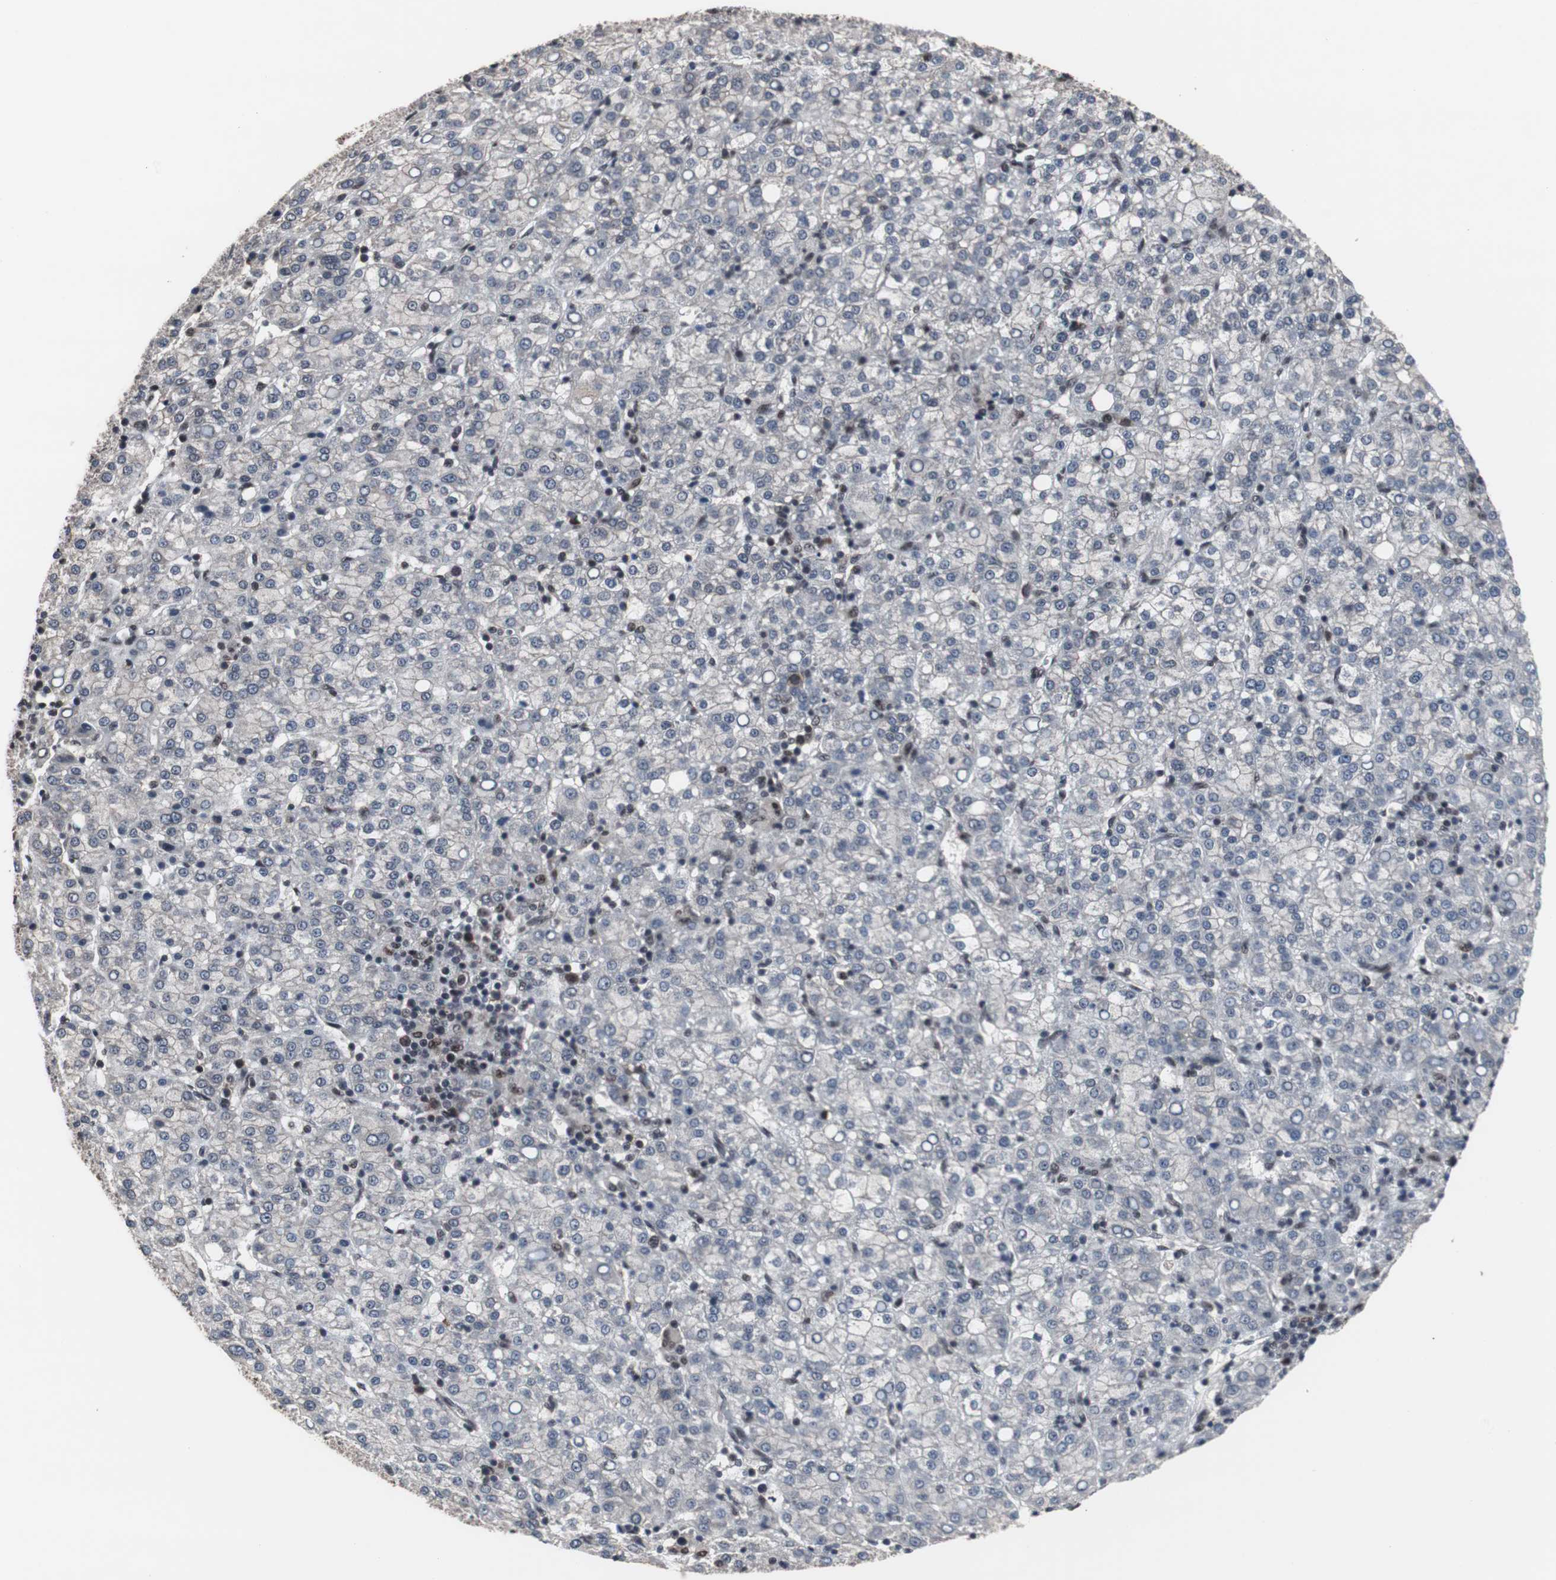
{"staining": {"intensity": "negative", "quantity": "none", "location": "none"}, "tissue": "liver cancer", "cell_type": "Tumor cells", "image_type": "cancer", "snomed": [{"axis": "morphology", "description": "Carcinoma, Hepatocellular, NOS"}, {"axis": "topography", "description": "Liver"}], "caption": "Photomicrograph shows no significant protein positivity in tumor cells of hepatocellular carcinoma (liver). (DAB (3,3'-diaminobenzidine) IHC, high magnification).", "gene": "GTF2F2", "patient": {"sex": "female", "age": 58}}